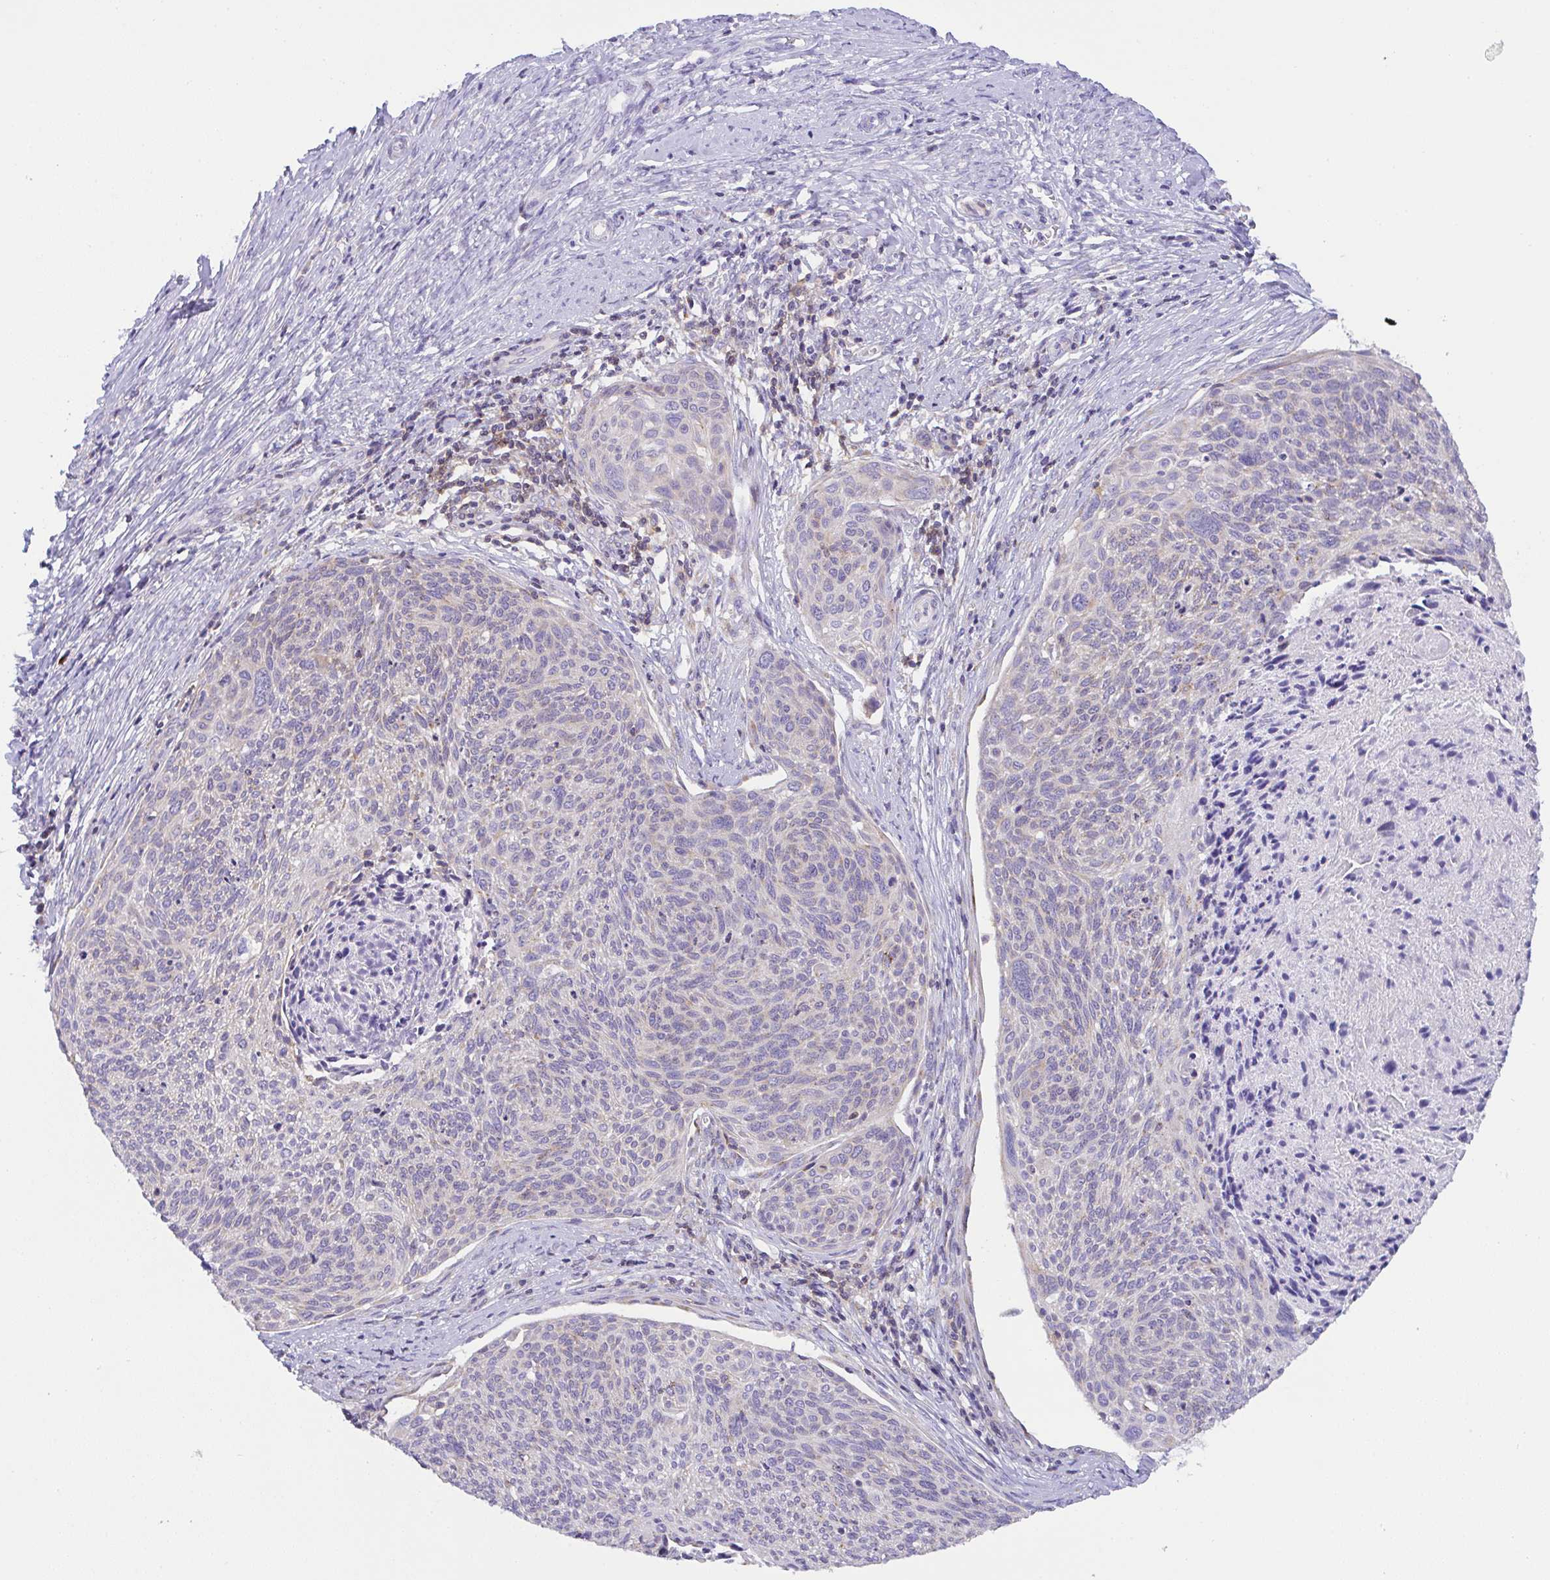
{"staining": {"intensity": "negative", "quantity": "none", "location": "none"}, "tissue": "cervical cancer", "cell_type": "Tumor cells", "image_type": "cancer", "snomed": [{"axis": "morphology", "description": "Squamous cell carcinoma, NOS"}, {"axis": "topography", "description": "Cervix"}], "caption": "The image demonstrates no significant positivity in tumor cells of cervical squamous cell carcinoma.", "gene": "MIA3", "patient": {"sex": "female", "age": 49}}